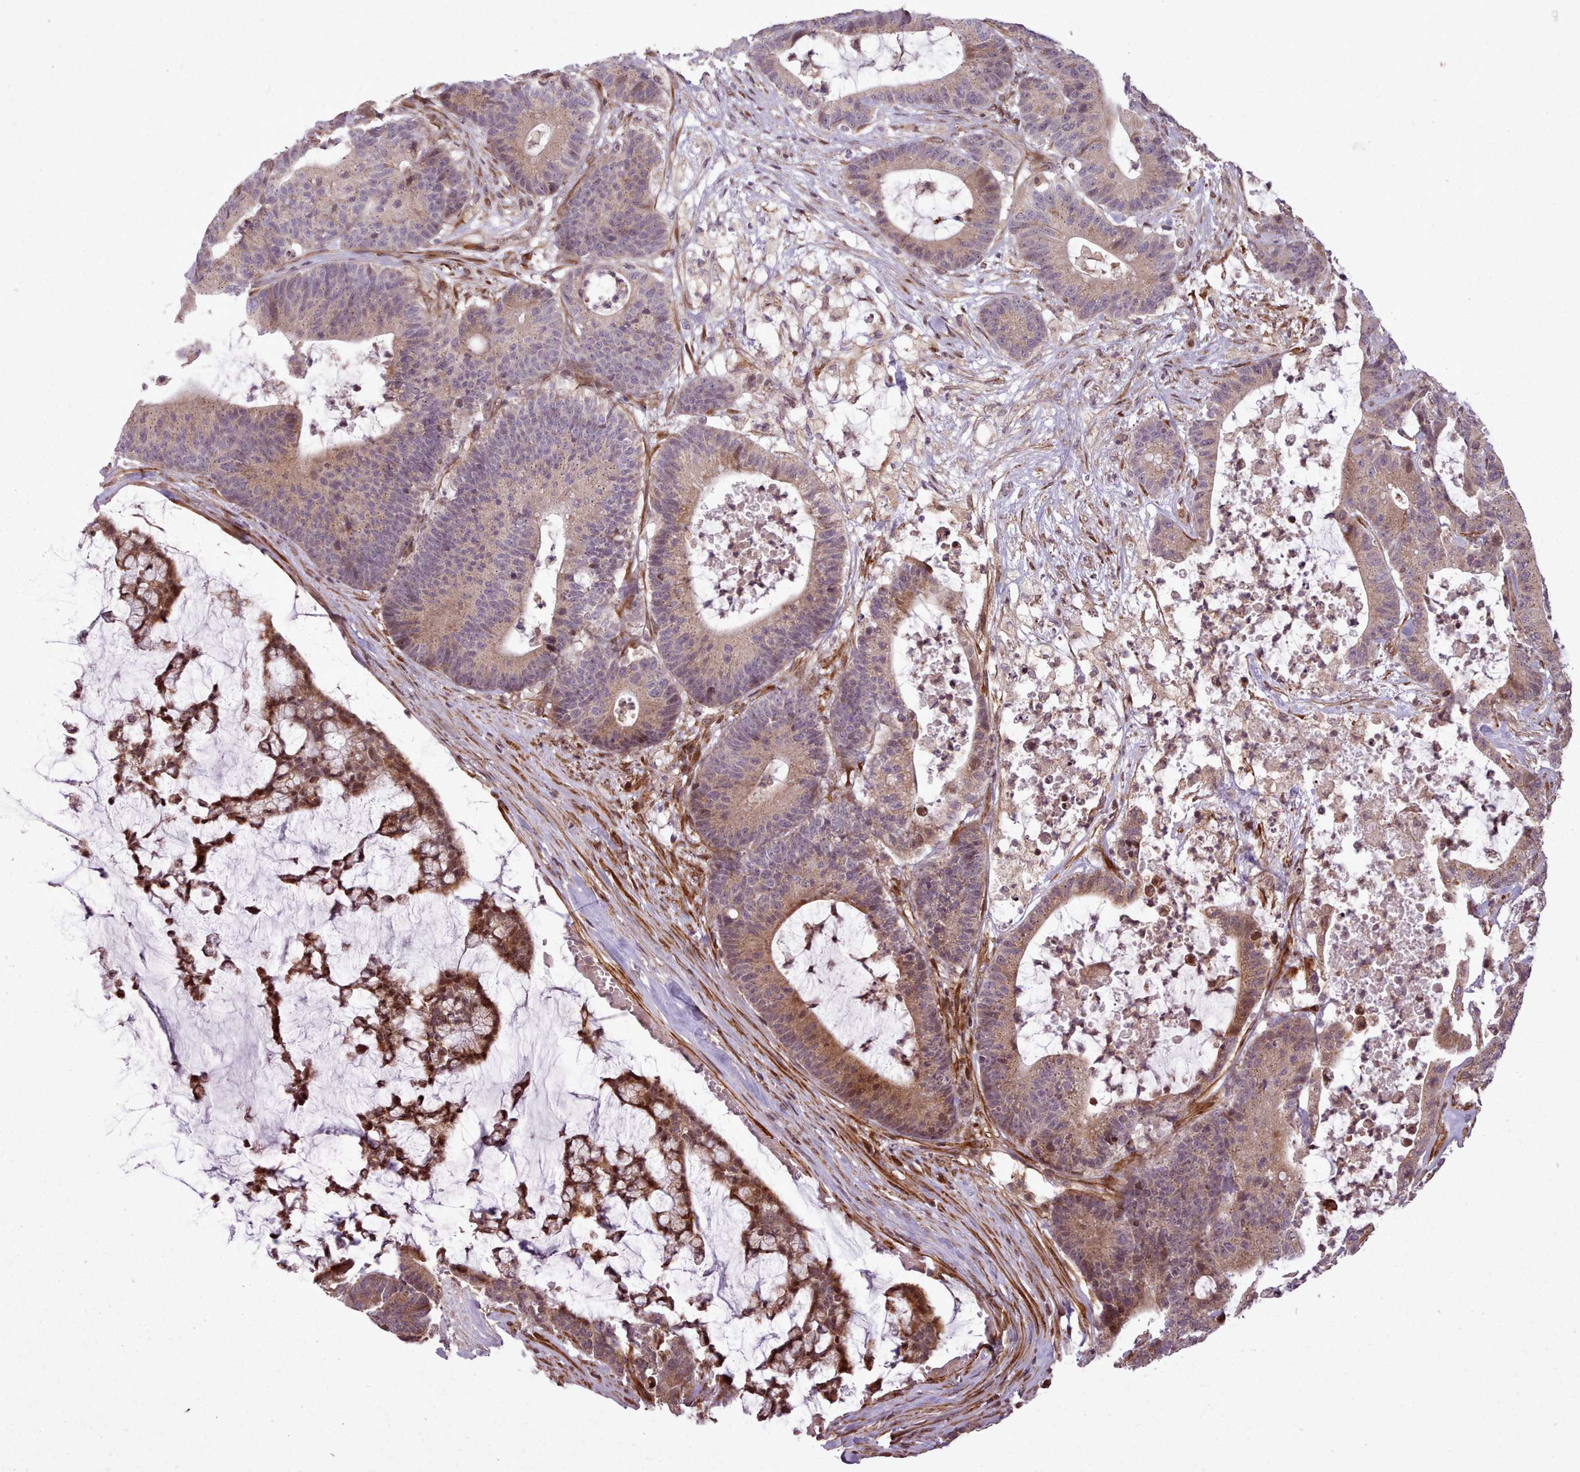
{"staining": {"intensity": "moderate", "quantity": "<25%", "location": "cytoplasmic/membranous,nuclear"}, "tissue": "colorectal cancer", "cell_type": "Tumor cells", "image_type": "cancer", "snomed": [{"axis": "morphology", "description": "Adenocarcinoma, NOS"}, {"axis": "topography", "description": "Colon"}], "caption": "Colorectal cancer stained with a brown dye demonstrates moderate cytoplasmic/membranous and nuclear positive positivity in approximately <25% of tumor cells.", "gene": "NLRP7", "patient": {"sex": "female", "age": 84}}